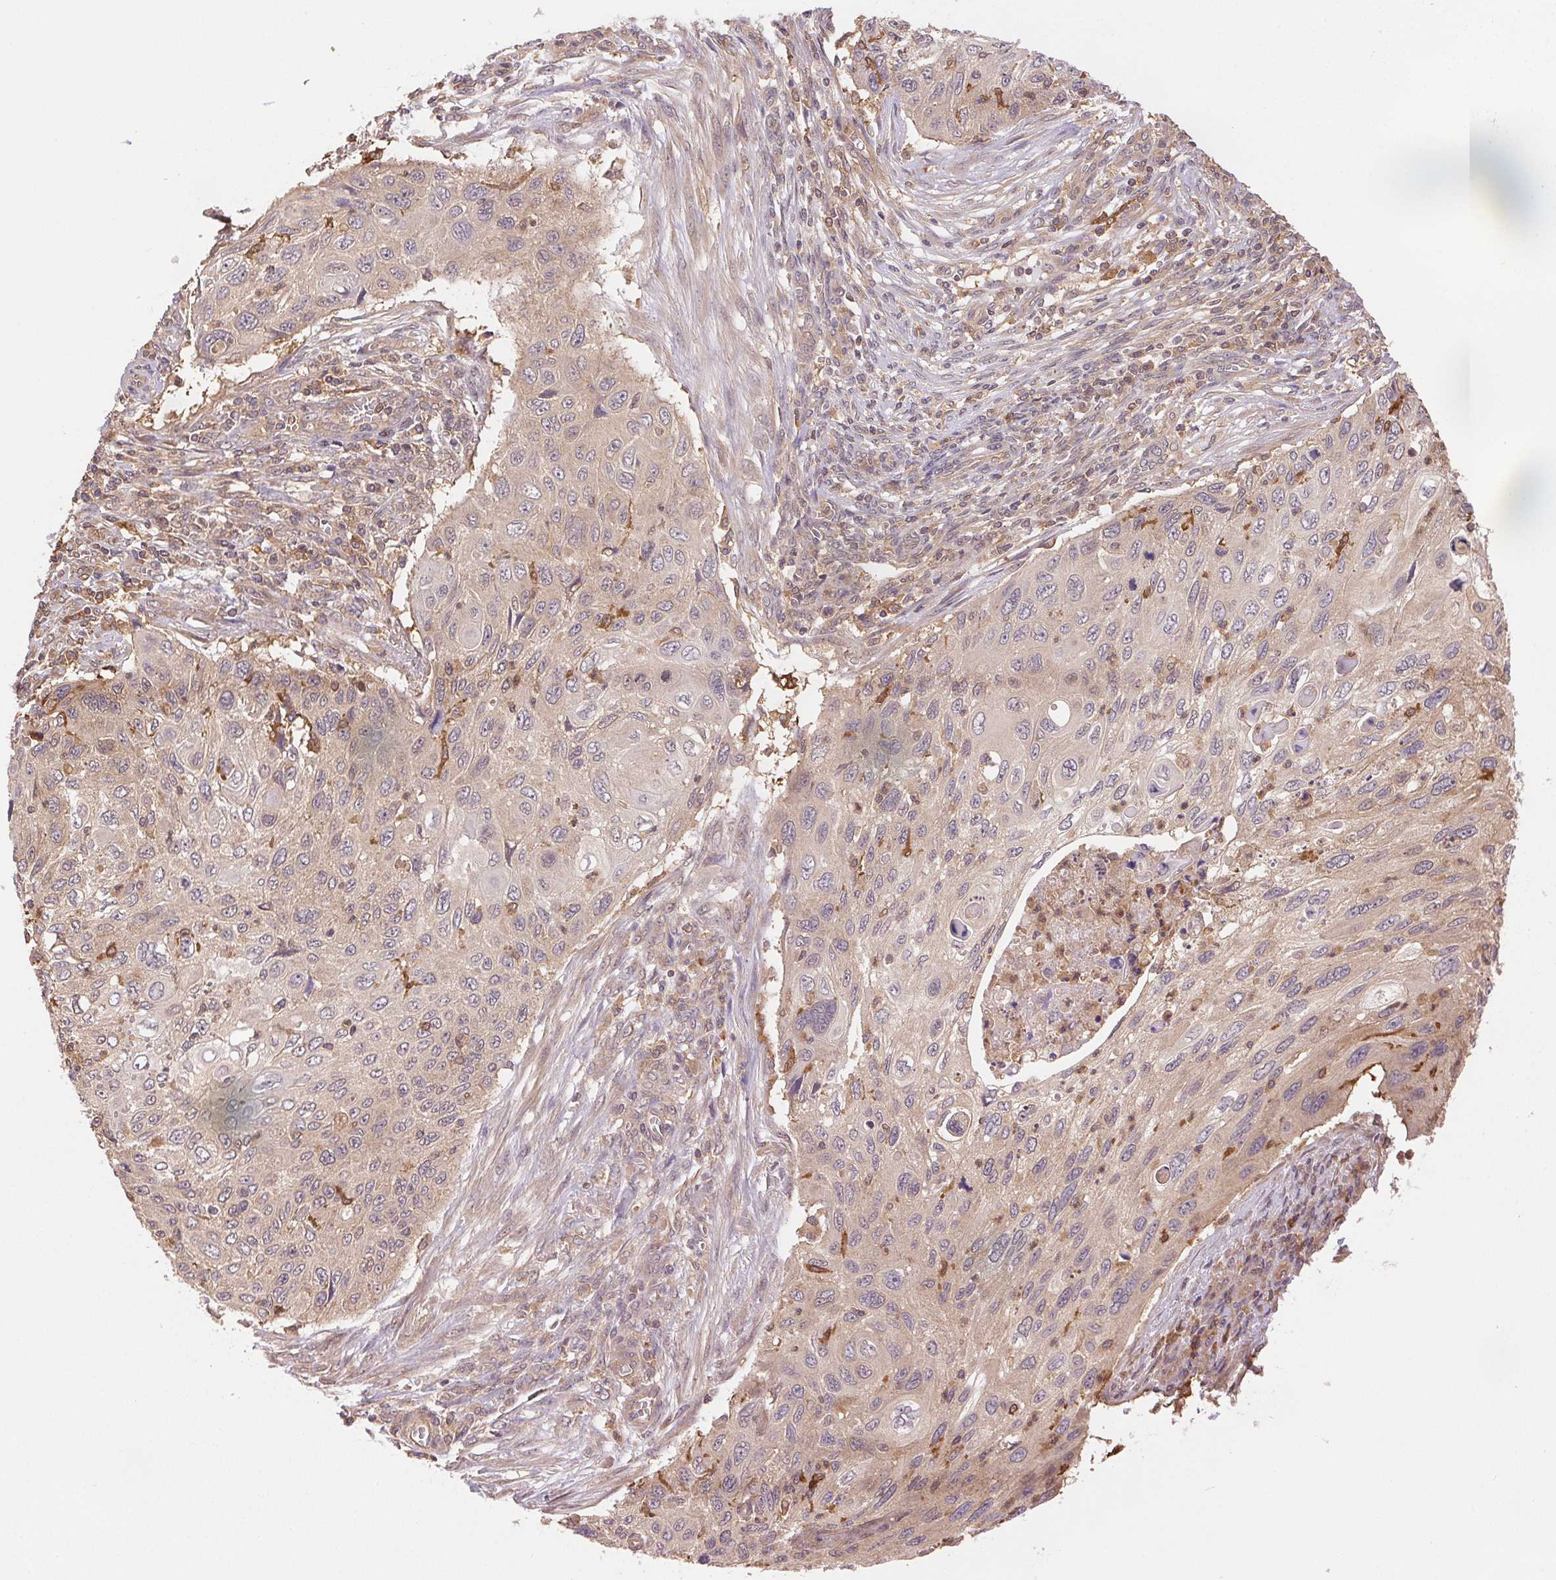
{"staining": {"intensity": "negative", "quantity": "none", "location": "none"}, "tissue": "cervical cancer", "cell_type": "Tumor cells", "image_type": "cancer", "snomed": [{"axis": "morphology", "description": "Squamous cell carcinoma, NOS"}, {"axis": "topography", "description": "Cervix"}], "caption": "Tumor cells show no significant protein staining in cervical squamous cell carcinoma.", "gene": "GDI2", "patient": {"sex": "female", "age": 70}}